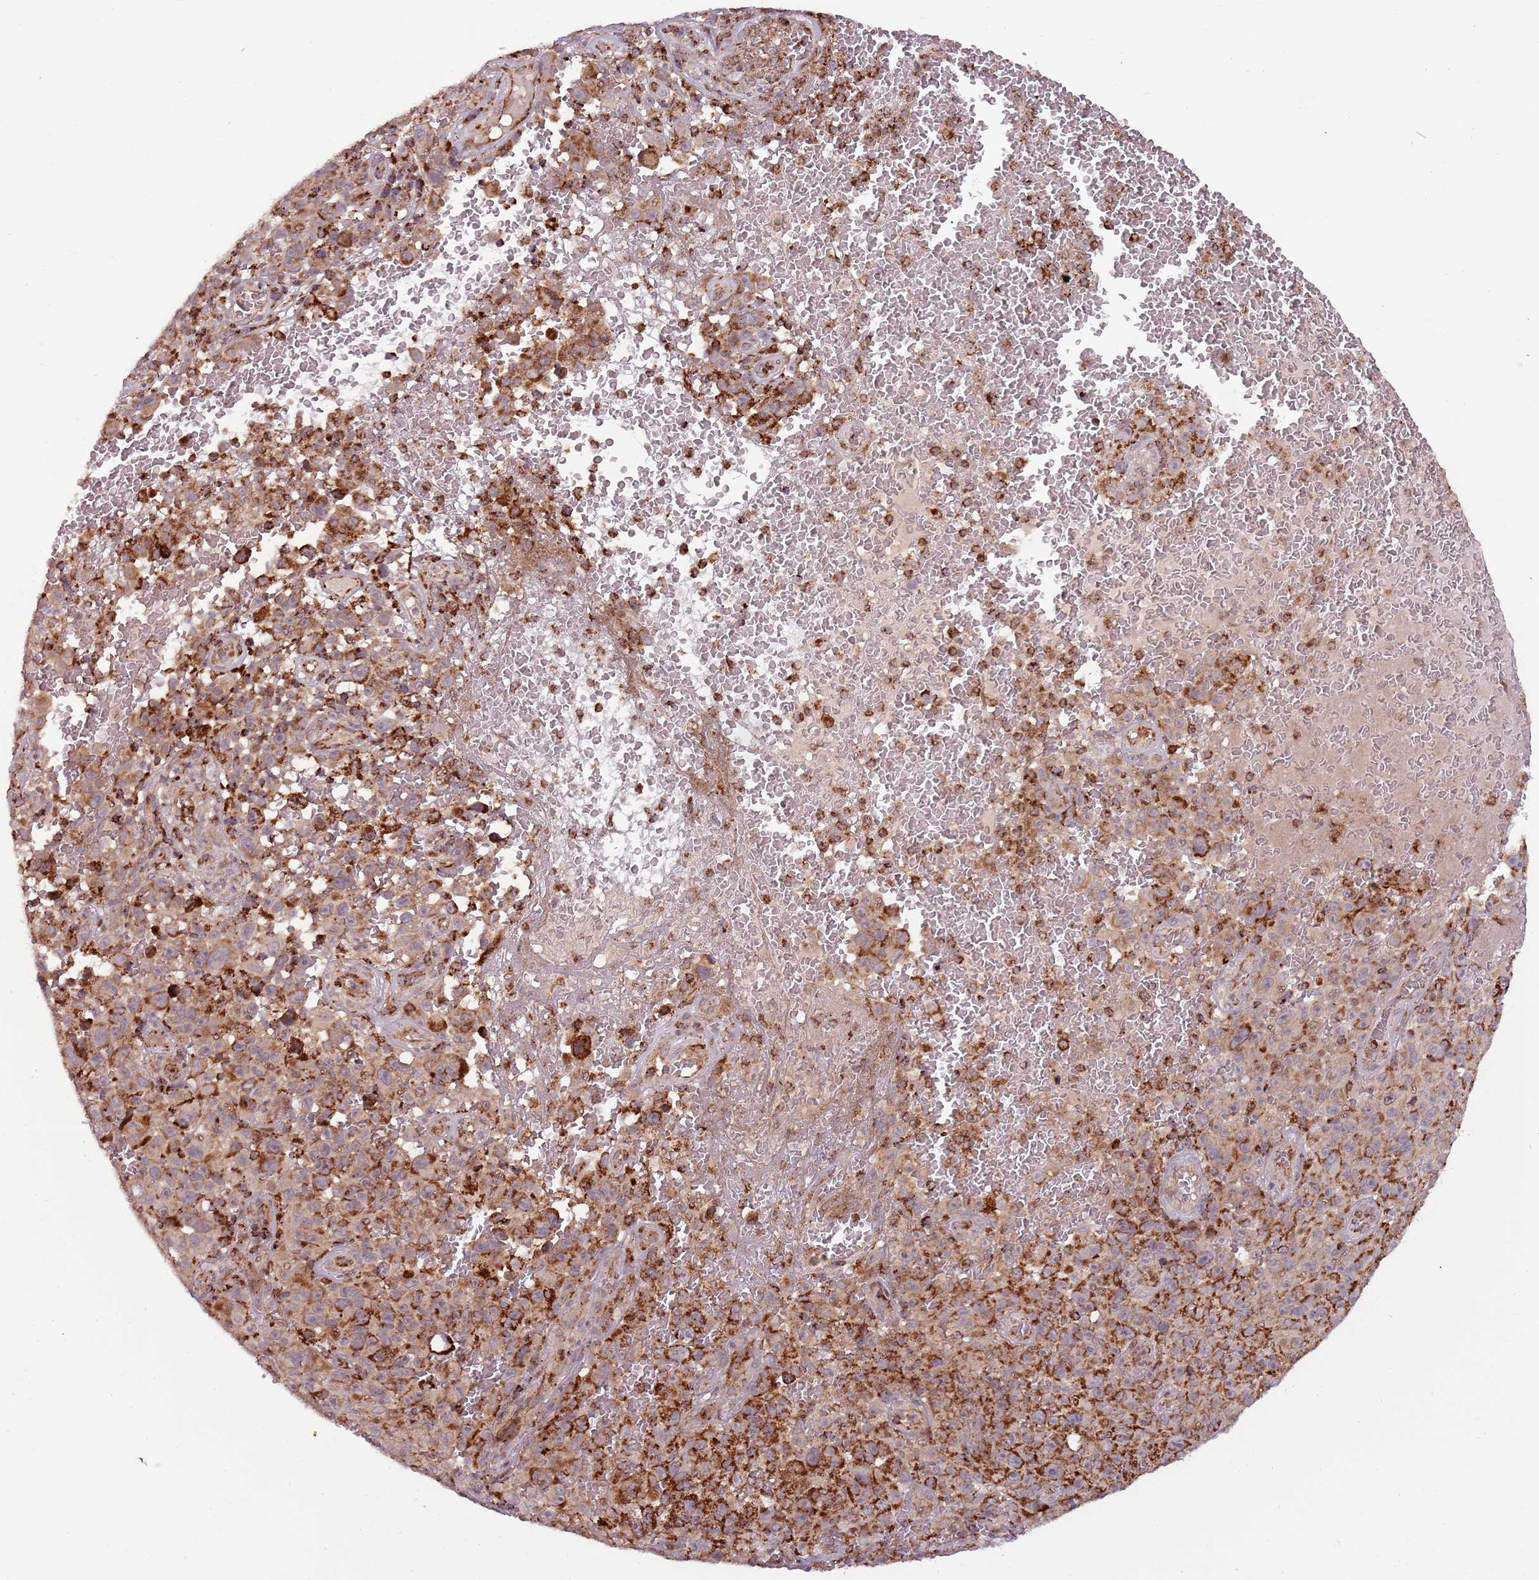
{"staining": {"intensity": "strong", "quantity": ">75%", "location": "cytoplasmic/membranous"}, "tissue": "melanoma", "cell_type": "Tumor cells", "image_type": "cancer", "snomed": [{"axis": "morphology", "description": "Malignant melanoma, NOS"}, {"axis": "topography", "description": "Skin"}], "caption": "Tumor cells display high levels of strong cytoplasmic/membranous expression in approximately >75% of cells in human melanoma. (brown staining indicates protein expression, while blue staining denotes nuclei).", "gene": "ULK3", "patient": {"sex": "female", "age": 82}}